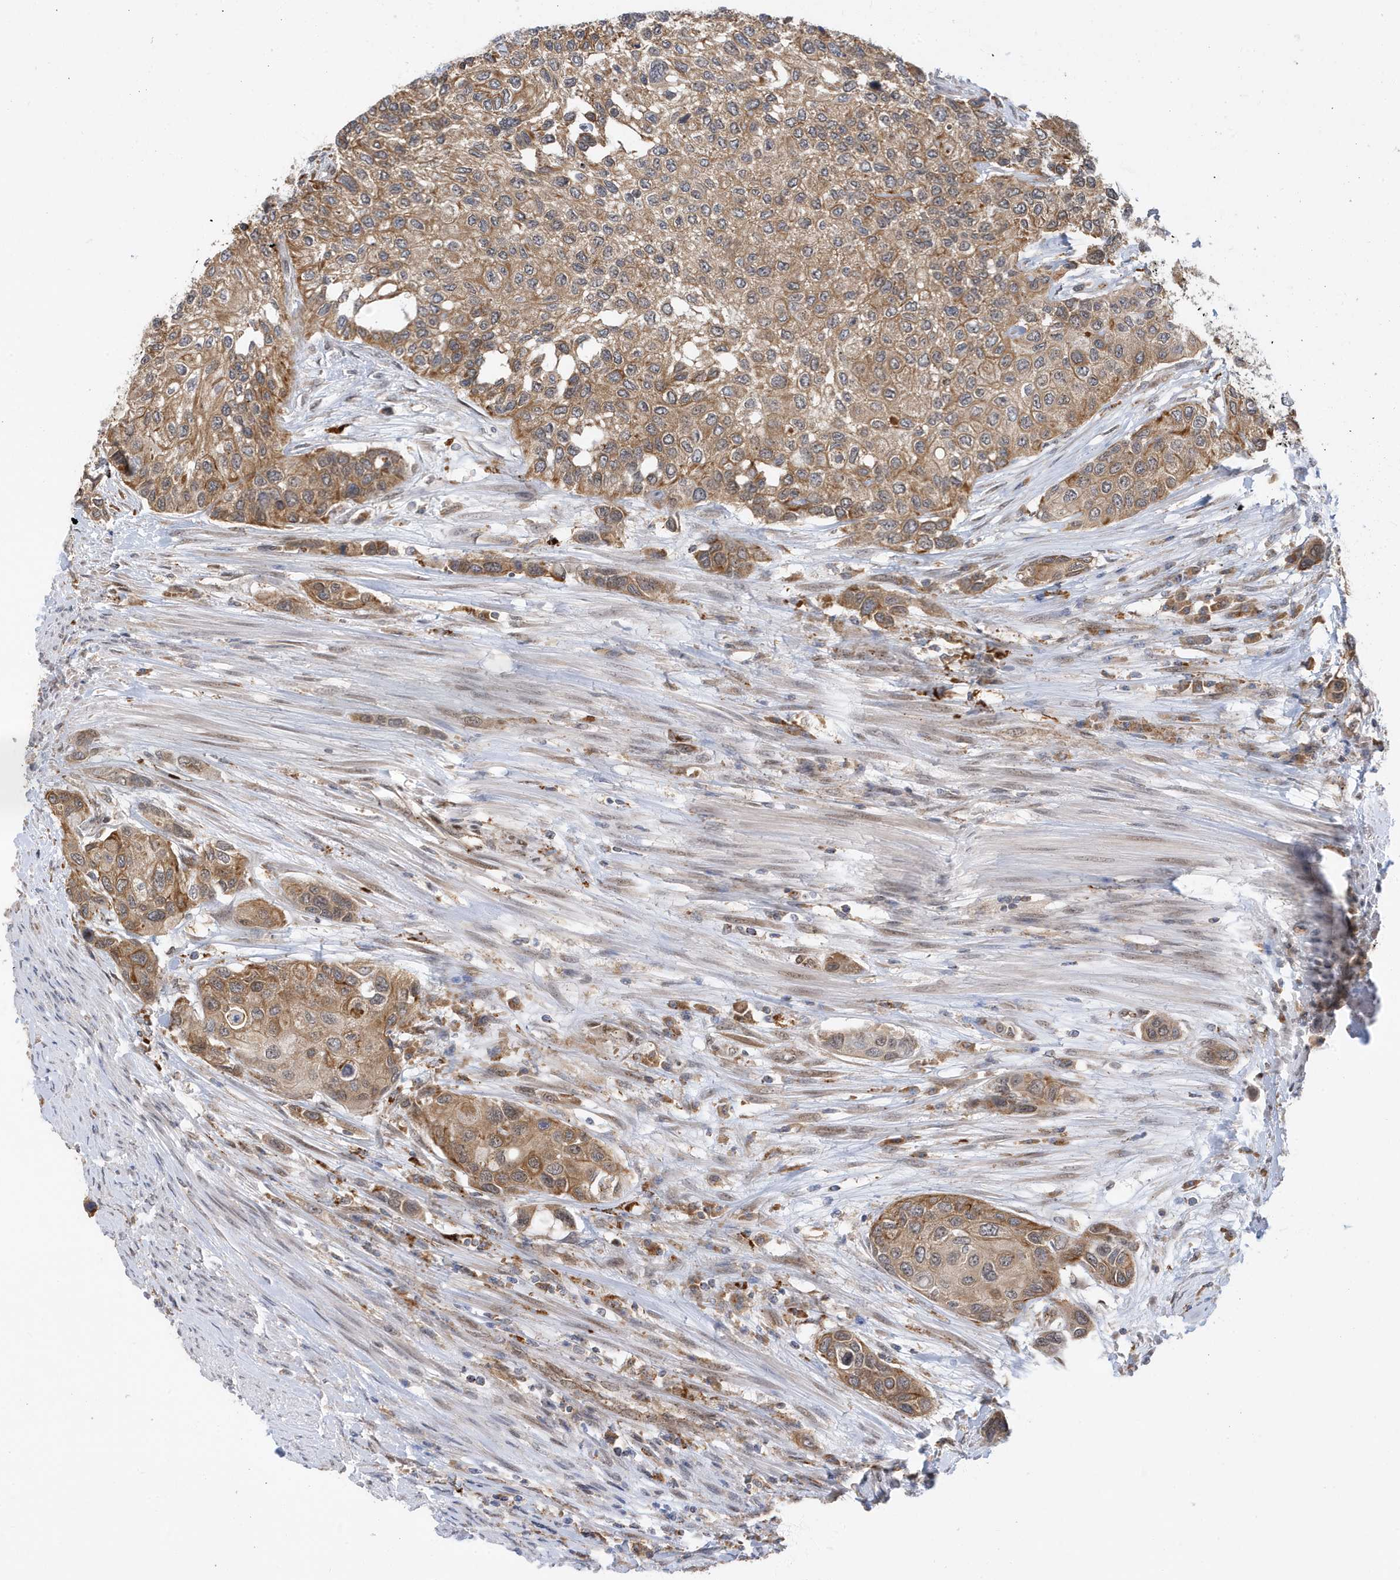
{"staining": {"intensity": "moderate", "quantity": ">75%", "location": "cytoplasmic/membranous"}, "tissue": "urothelial cancer", "cell_type": "Tumor cells", "image_type": "cancer", "snomed": [{"axis": "morphology", "description": "Normal tissue, NOS"}, {"axis": "morphology", "description": "Urothelial carcinoma, High grade"}, {"axis": "topography", "description": "Vascular tissue"}, {"axis": "topography", "description": "Urinary bladder"}], "caption": "Tumor cells exhibit medium levels of moderate cytoplasmic/membranous expression in about >75% of cells in high-grade urothelial carcinoma.", "gene": "ZNF507", "patient": {"sex": "female", "age": 56}}